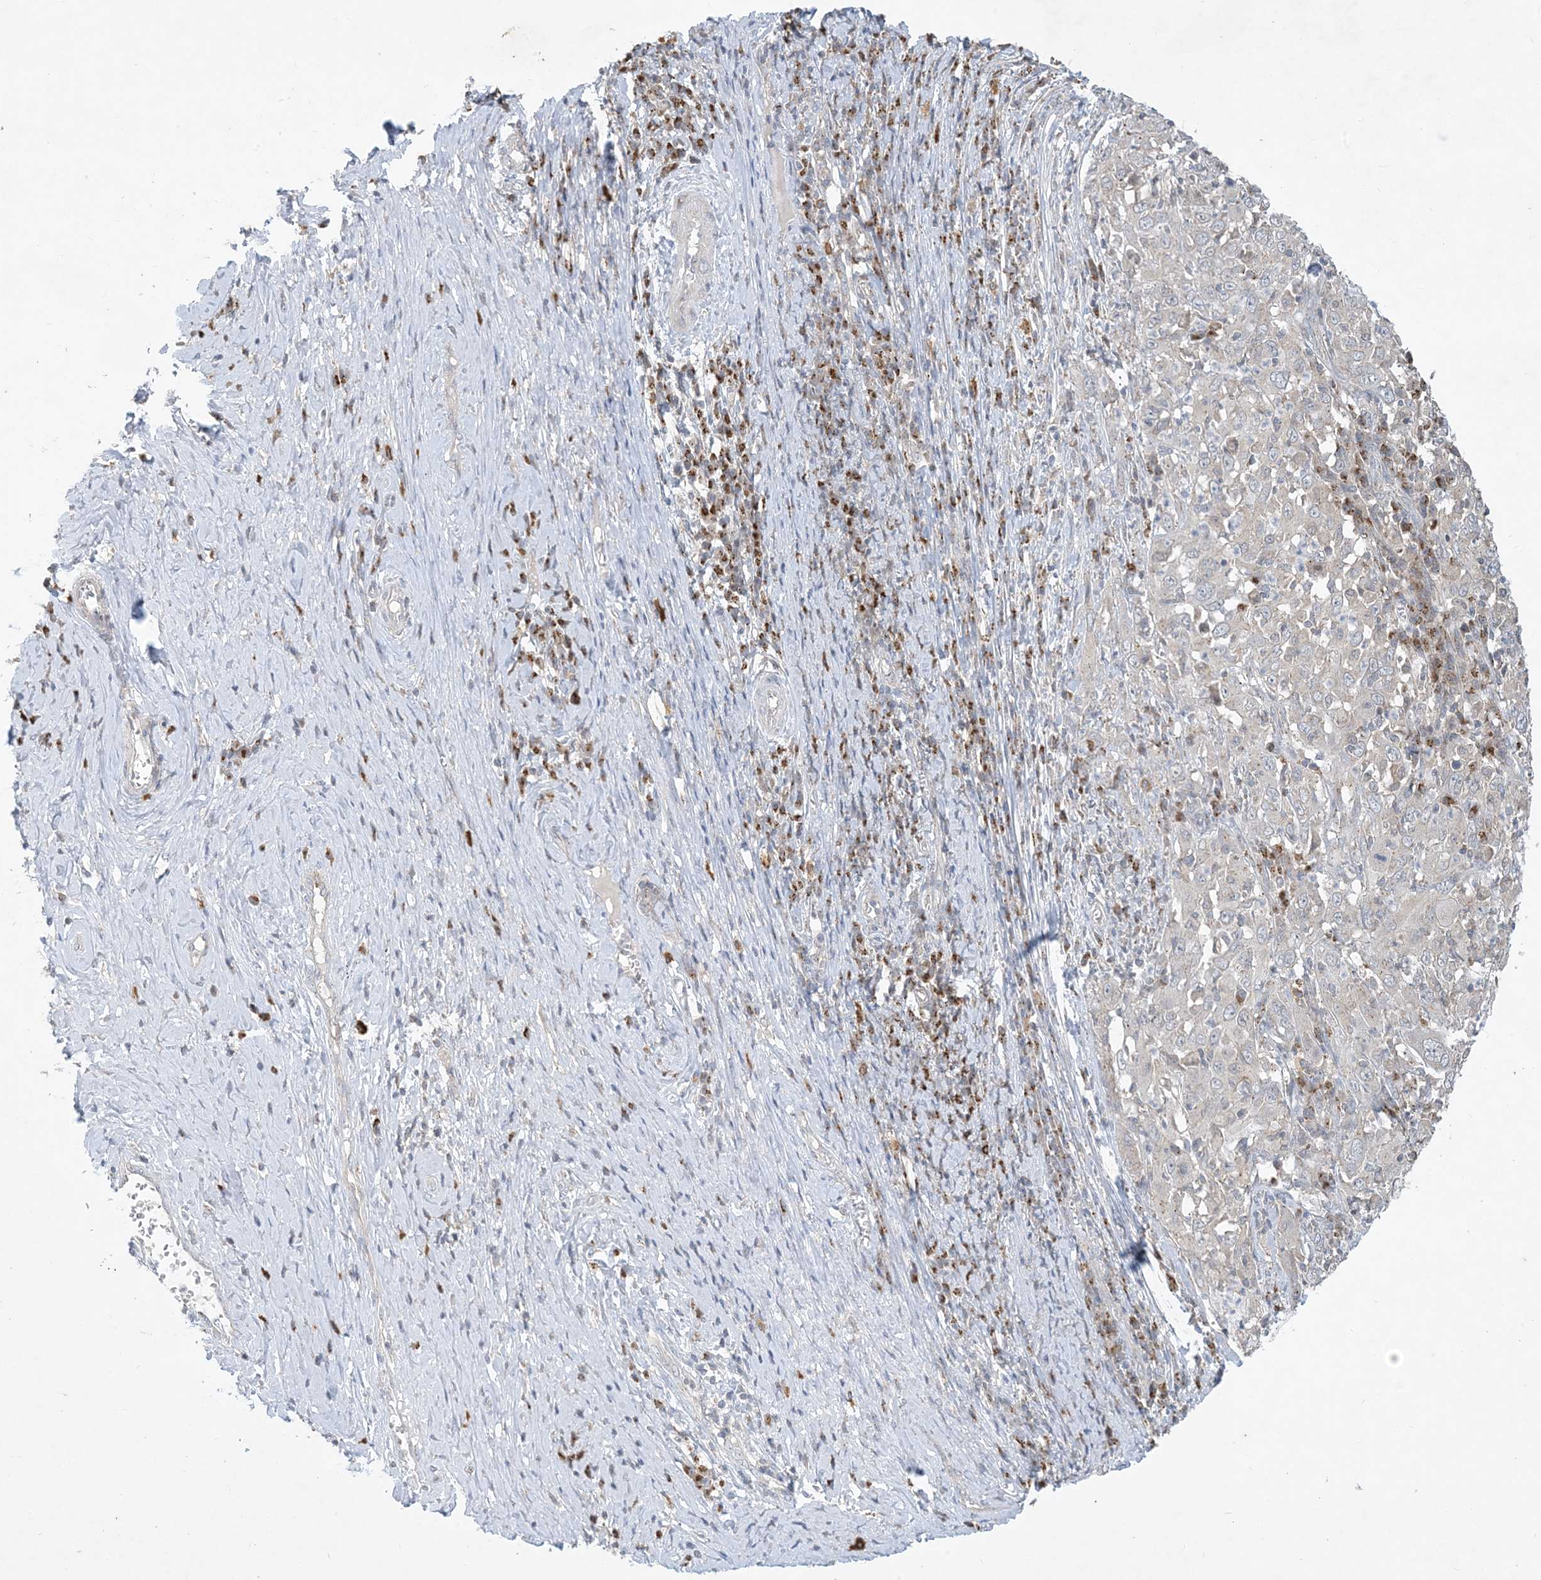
{"staining": {"intensity": "negative", "quantity": "none", "location": "none"}, "tissue": "cervical cancer", "cell_type": "Tumor cells", "image_type": "cancer", "snomed": [{"axis": "morphology", "description": "Squamous cell carcinoma, NOS"}, {"axis": "topography", "description": "Cervix"}], "caption": "Immunohistochemical staining of cervical cancer (squamous cell carcinoma) demonstrates no significant expression in tumor cells.", "gene": "CCDC14", "patient": {"sex": "female", "age": 46}}